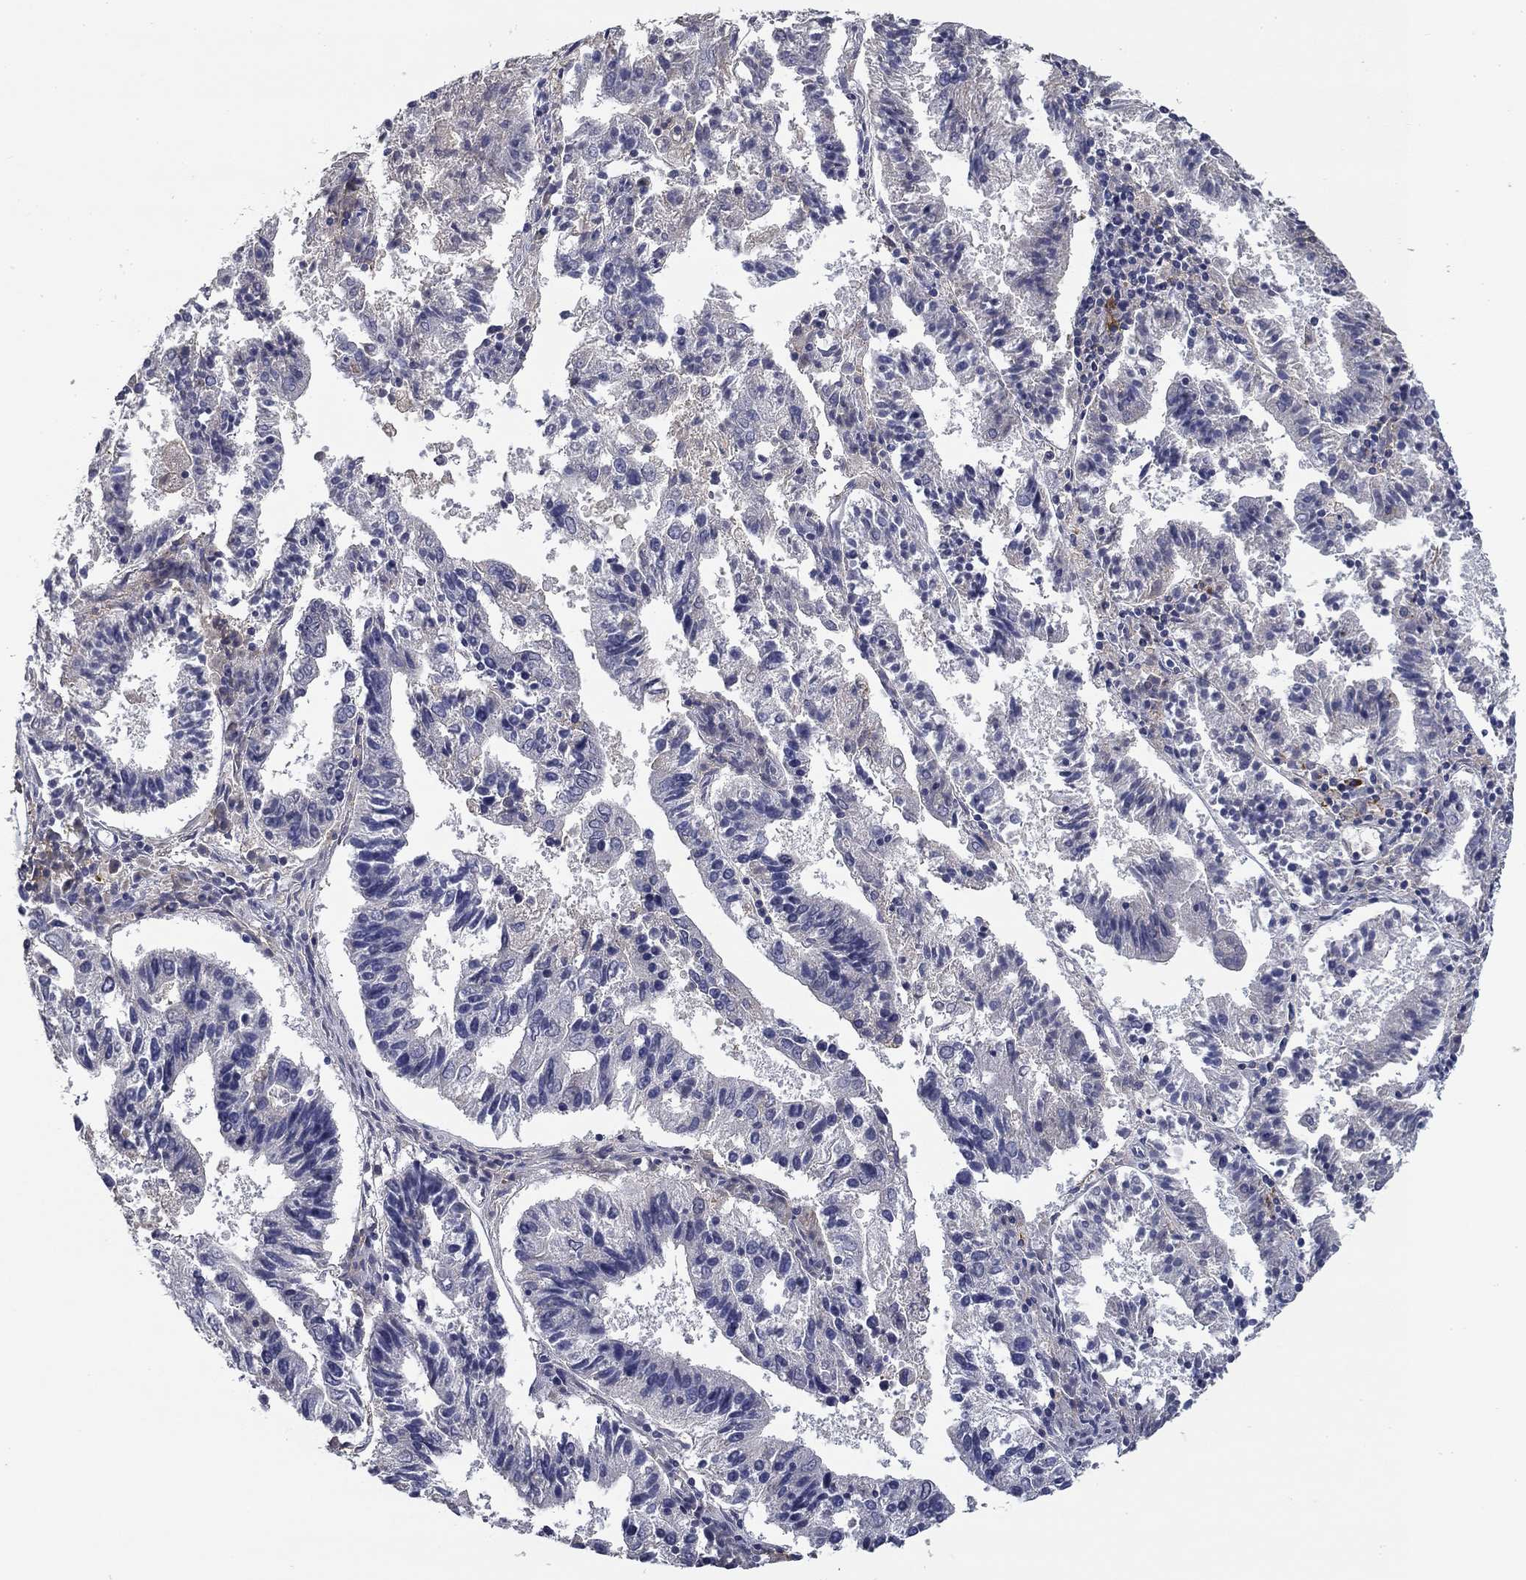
{"staining": {"intensity": "negative", "quantity": "none", "location": "none"}, "tissue": "endometrial cancer", "cell_type": "Tumor cells", "image_type": "cancer", "snomed": [{"axis": "morphology", "description": "Adenocarcinoma, NOS"}, {"axis": "topography", "description": "Endometrium"}], "caption": "IHC histopathology image of neoplastic tissue: adenocarcinoma (endometrial) stained with DAB exhibits no significant protein expression in tumor cells.", "gene": "CD274", "patient": {"sex": "female", "age": 82}}